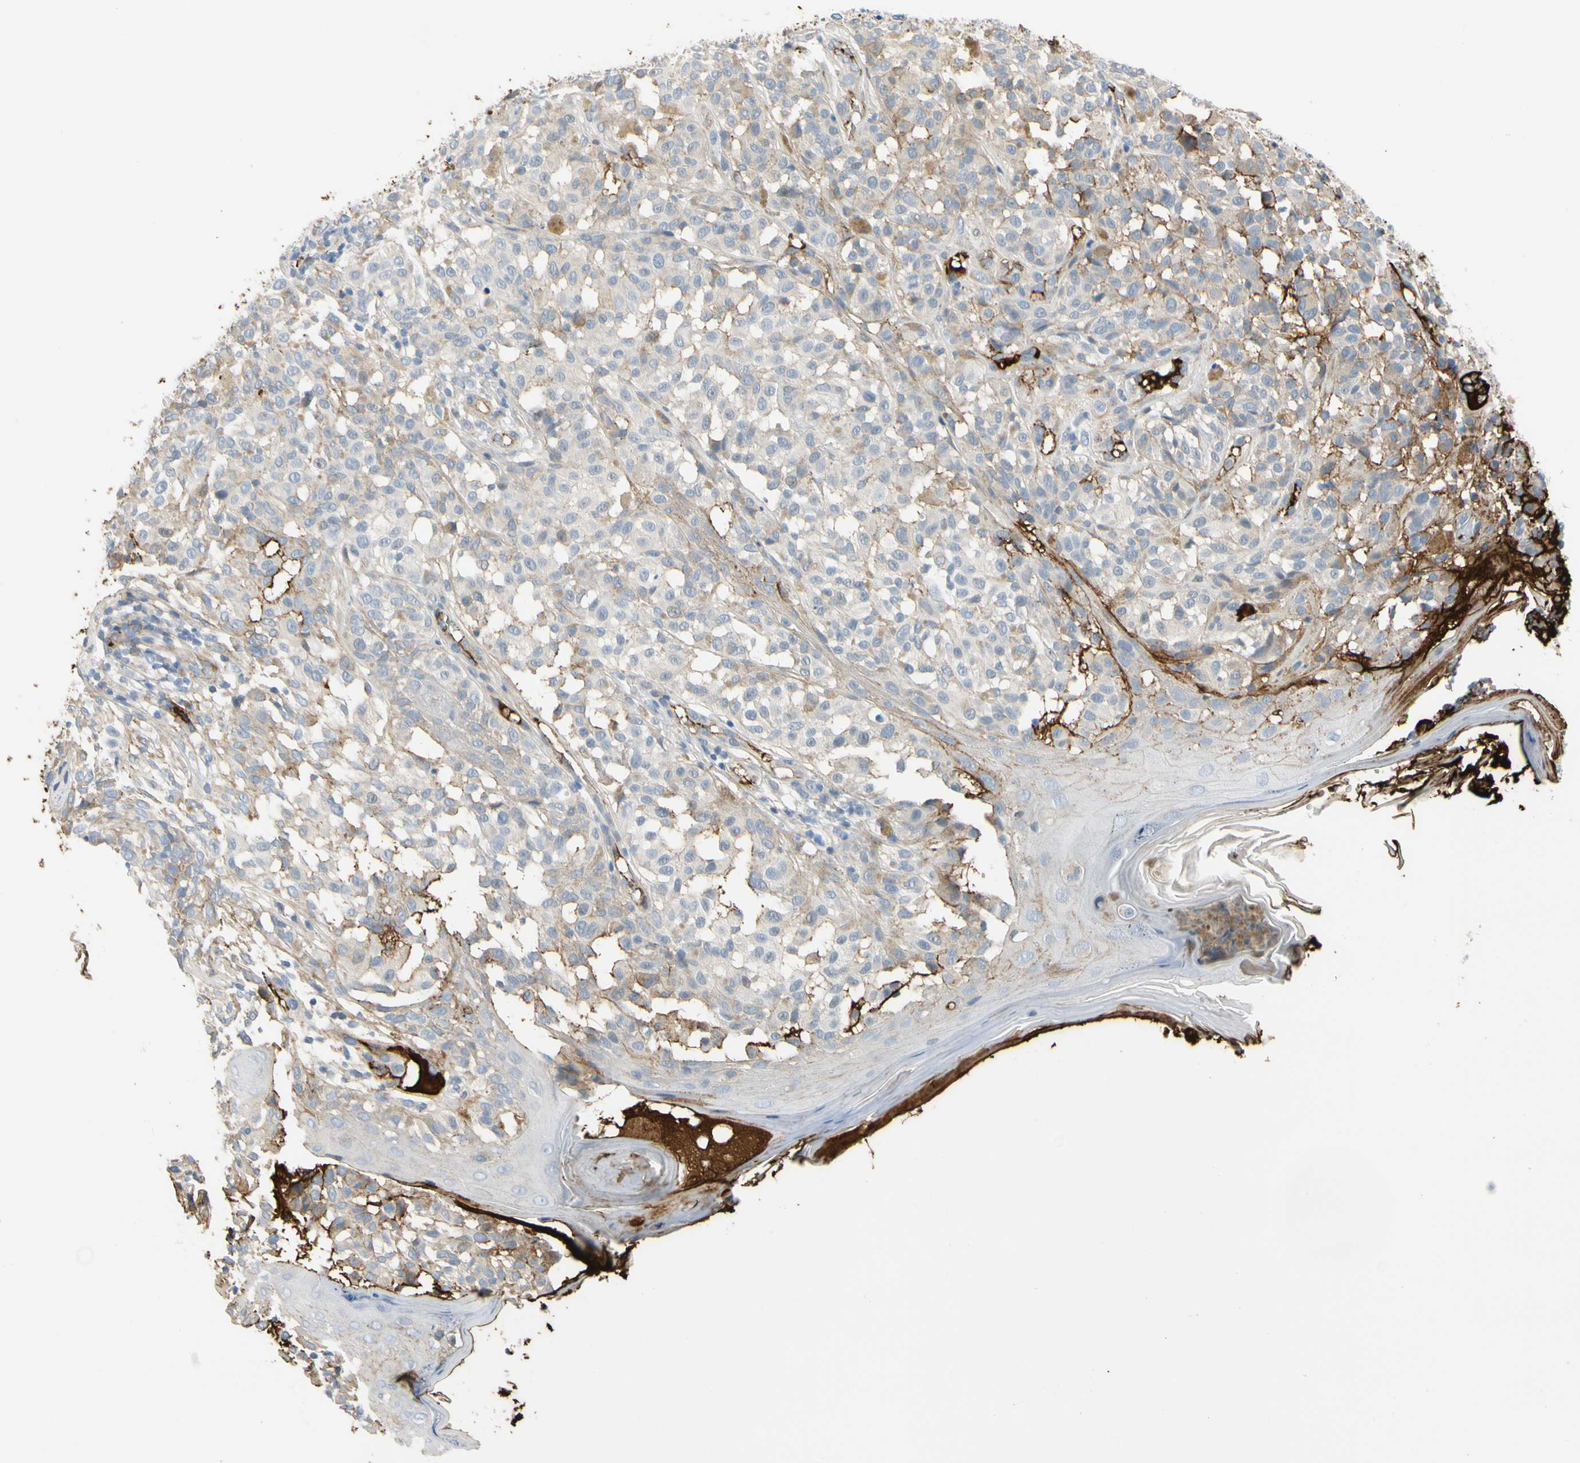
{"staining": {"intensity": "weak", "quantity": "<25%", "location": "cytoplasmic/membranous"}, "tissue": "melanoma", "cell_type": "Tumor cells", "image_type": "cancer", "snomed": [{"axis": "morphology", "description": "Malignant melanoma, NOS"}, {"axis": "topography", "description": "Skin"}], "caption": "Protein analysis of malignant melanoma demonstrates no significant expression in tumor cells.", "gene": "FGB", "patient": {"sex": "female", "age": 46}}